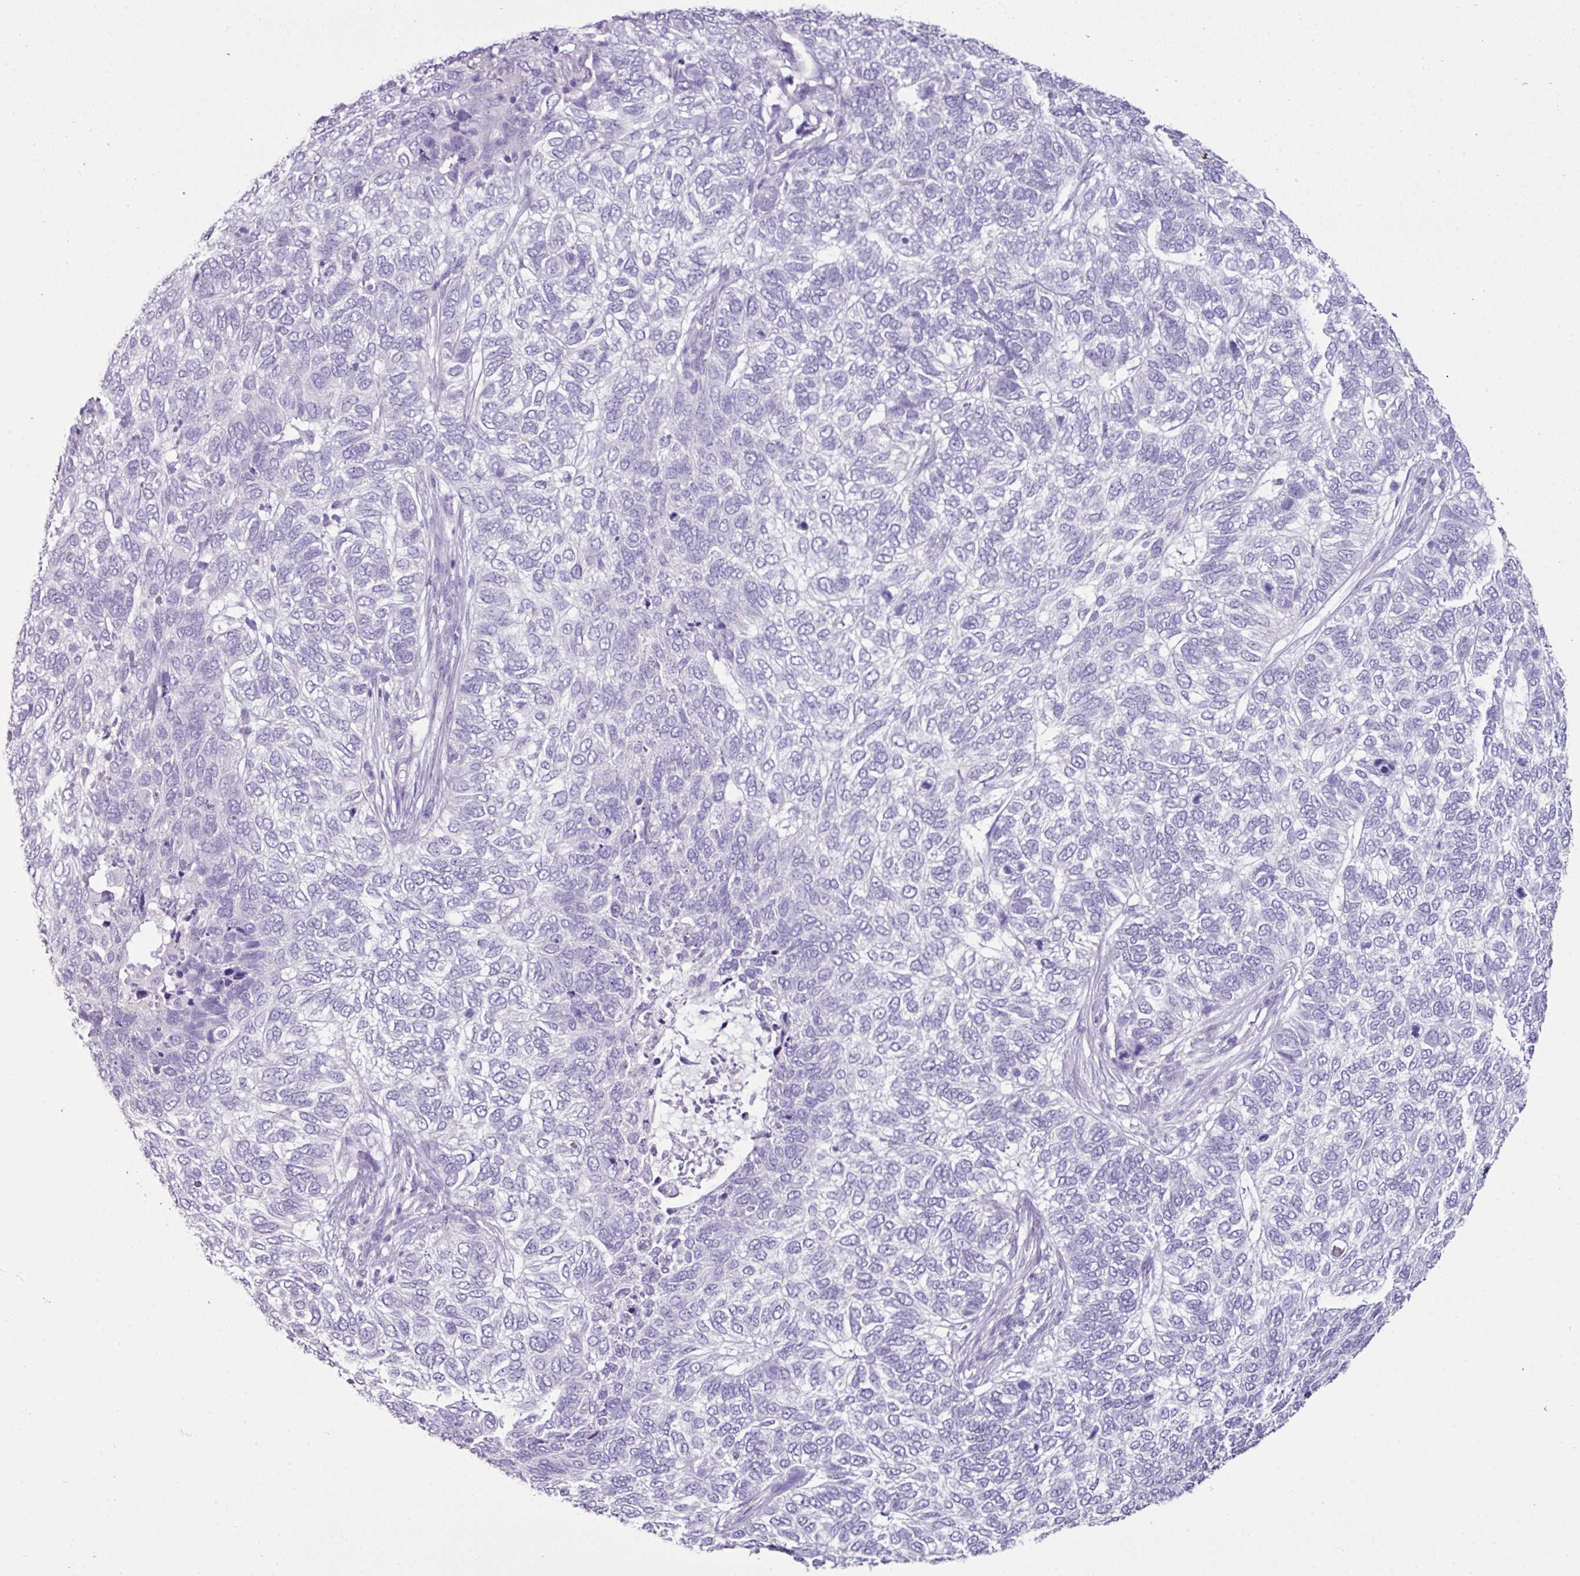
{"staining": {"intensity": "negative", "quantity": "none", "location": "none"}, "tissue": "skin cancer", "cell_type": "Tumor cells", "image_type": "cancer", "snomed": [{"axis": "morphology", "description": "Basal cell carcinoma"}, {"axis": "topography", "description": "Skin"}], "caption": "Immunohistochemistry of human basal cell carcinoma (skin) demonstrates no positivity in tumor cells.", "gene": "GLP2R", "patient": {"sex": "female", "age": 65}}